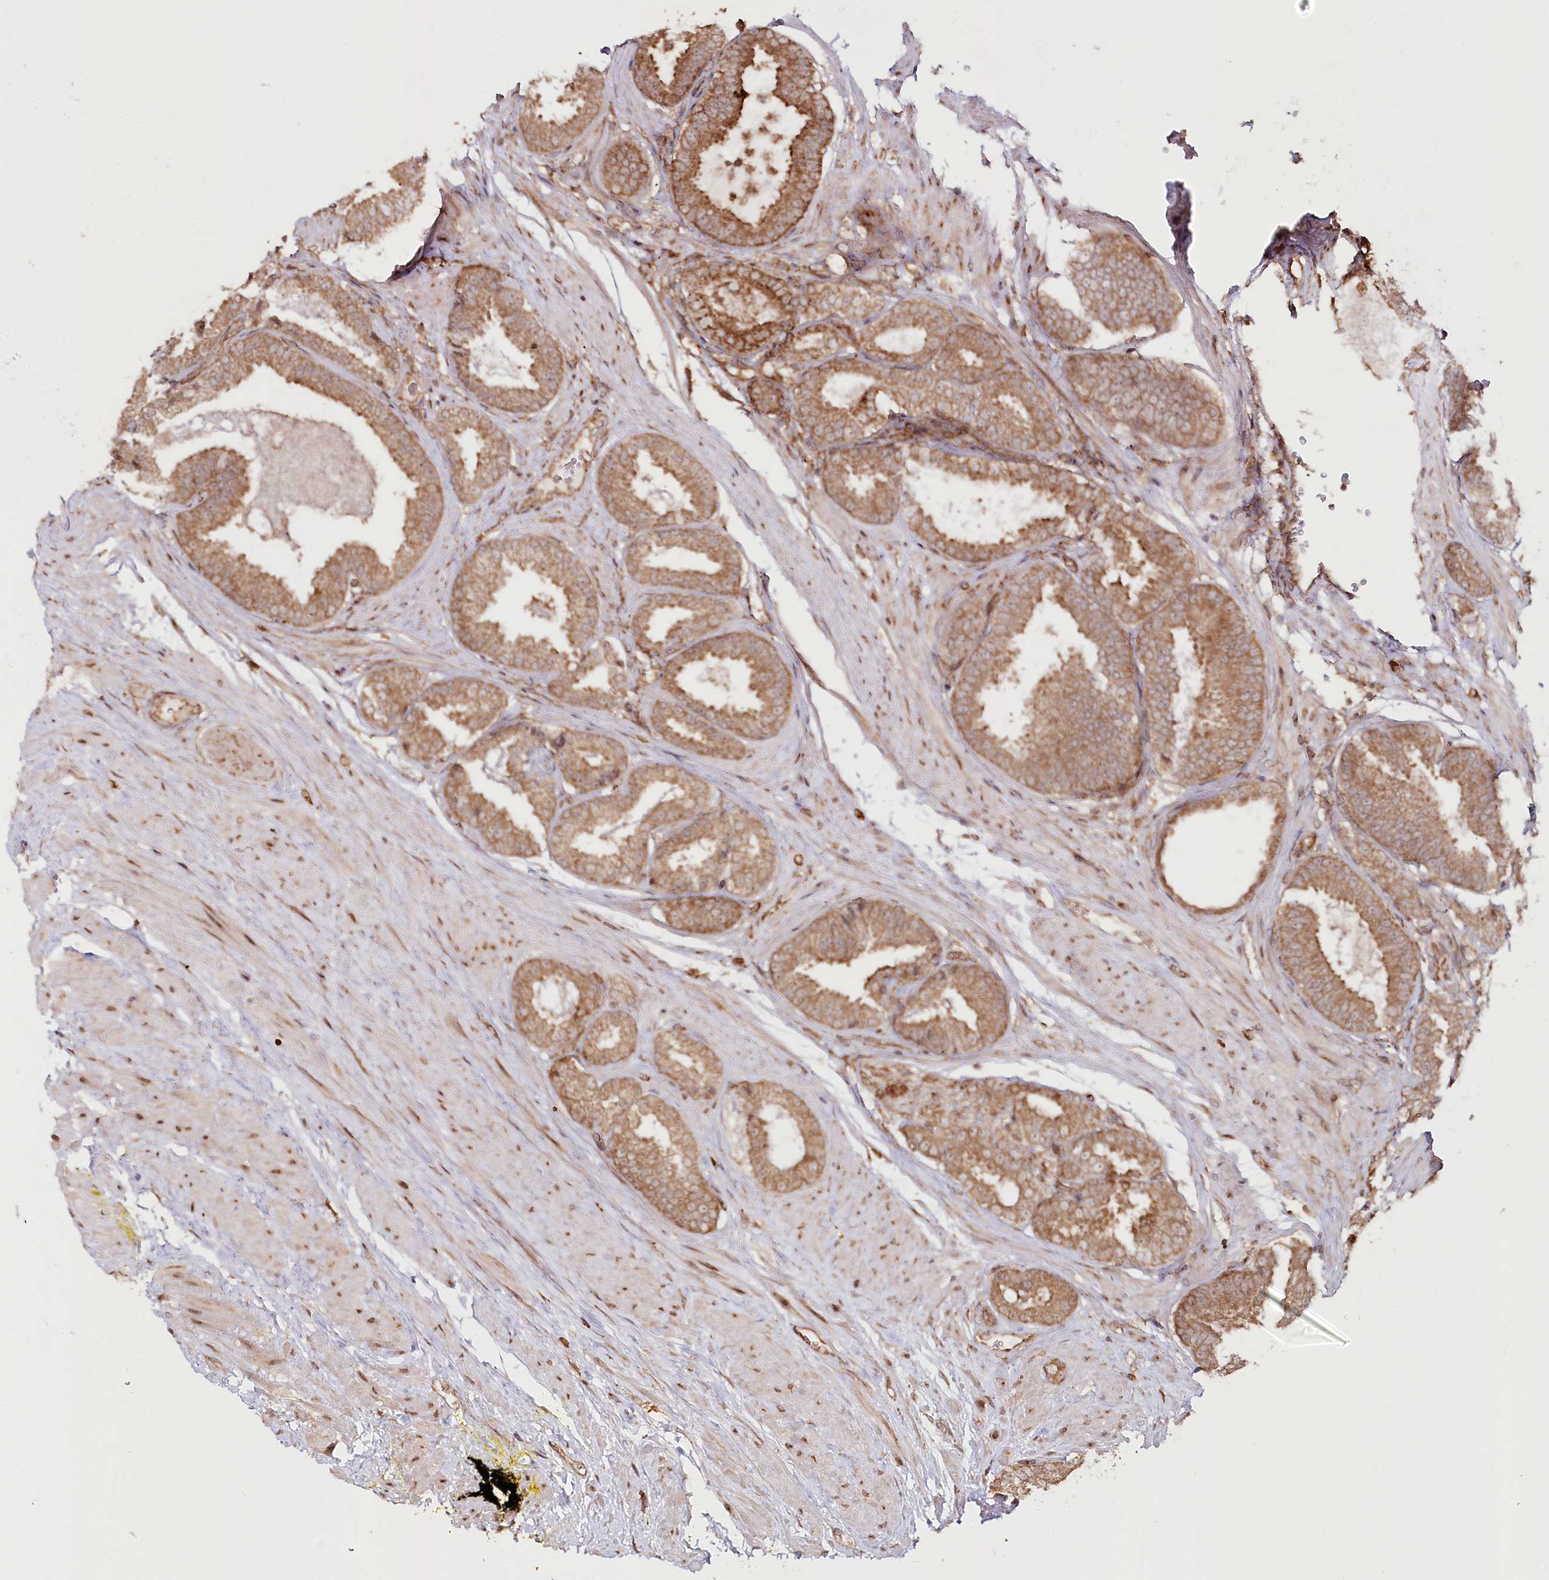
{"staining": {"intensity": "moderate", "quantity": ">75%", "location": "cytoplasmic/membranous"}, "tissue": "prostate cancer", "cell_type": "Tumor cells", "image_type": "cancer", "snomed": [{"axis": "morphology", "description": "Adenocarcinoma, Low grade"}, {"axis": "topography", "description": "Prostate"}], "caption": "High-power microscopy captured an immunohistochemistry (IHC) micrograph of prostate cancer, revealing moderate cytoplasmic/membranous expression in about >75% of tumor cells.", "gene": "OTUD4", "patient": {"sex": "male", "age": 71}}